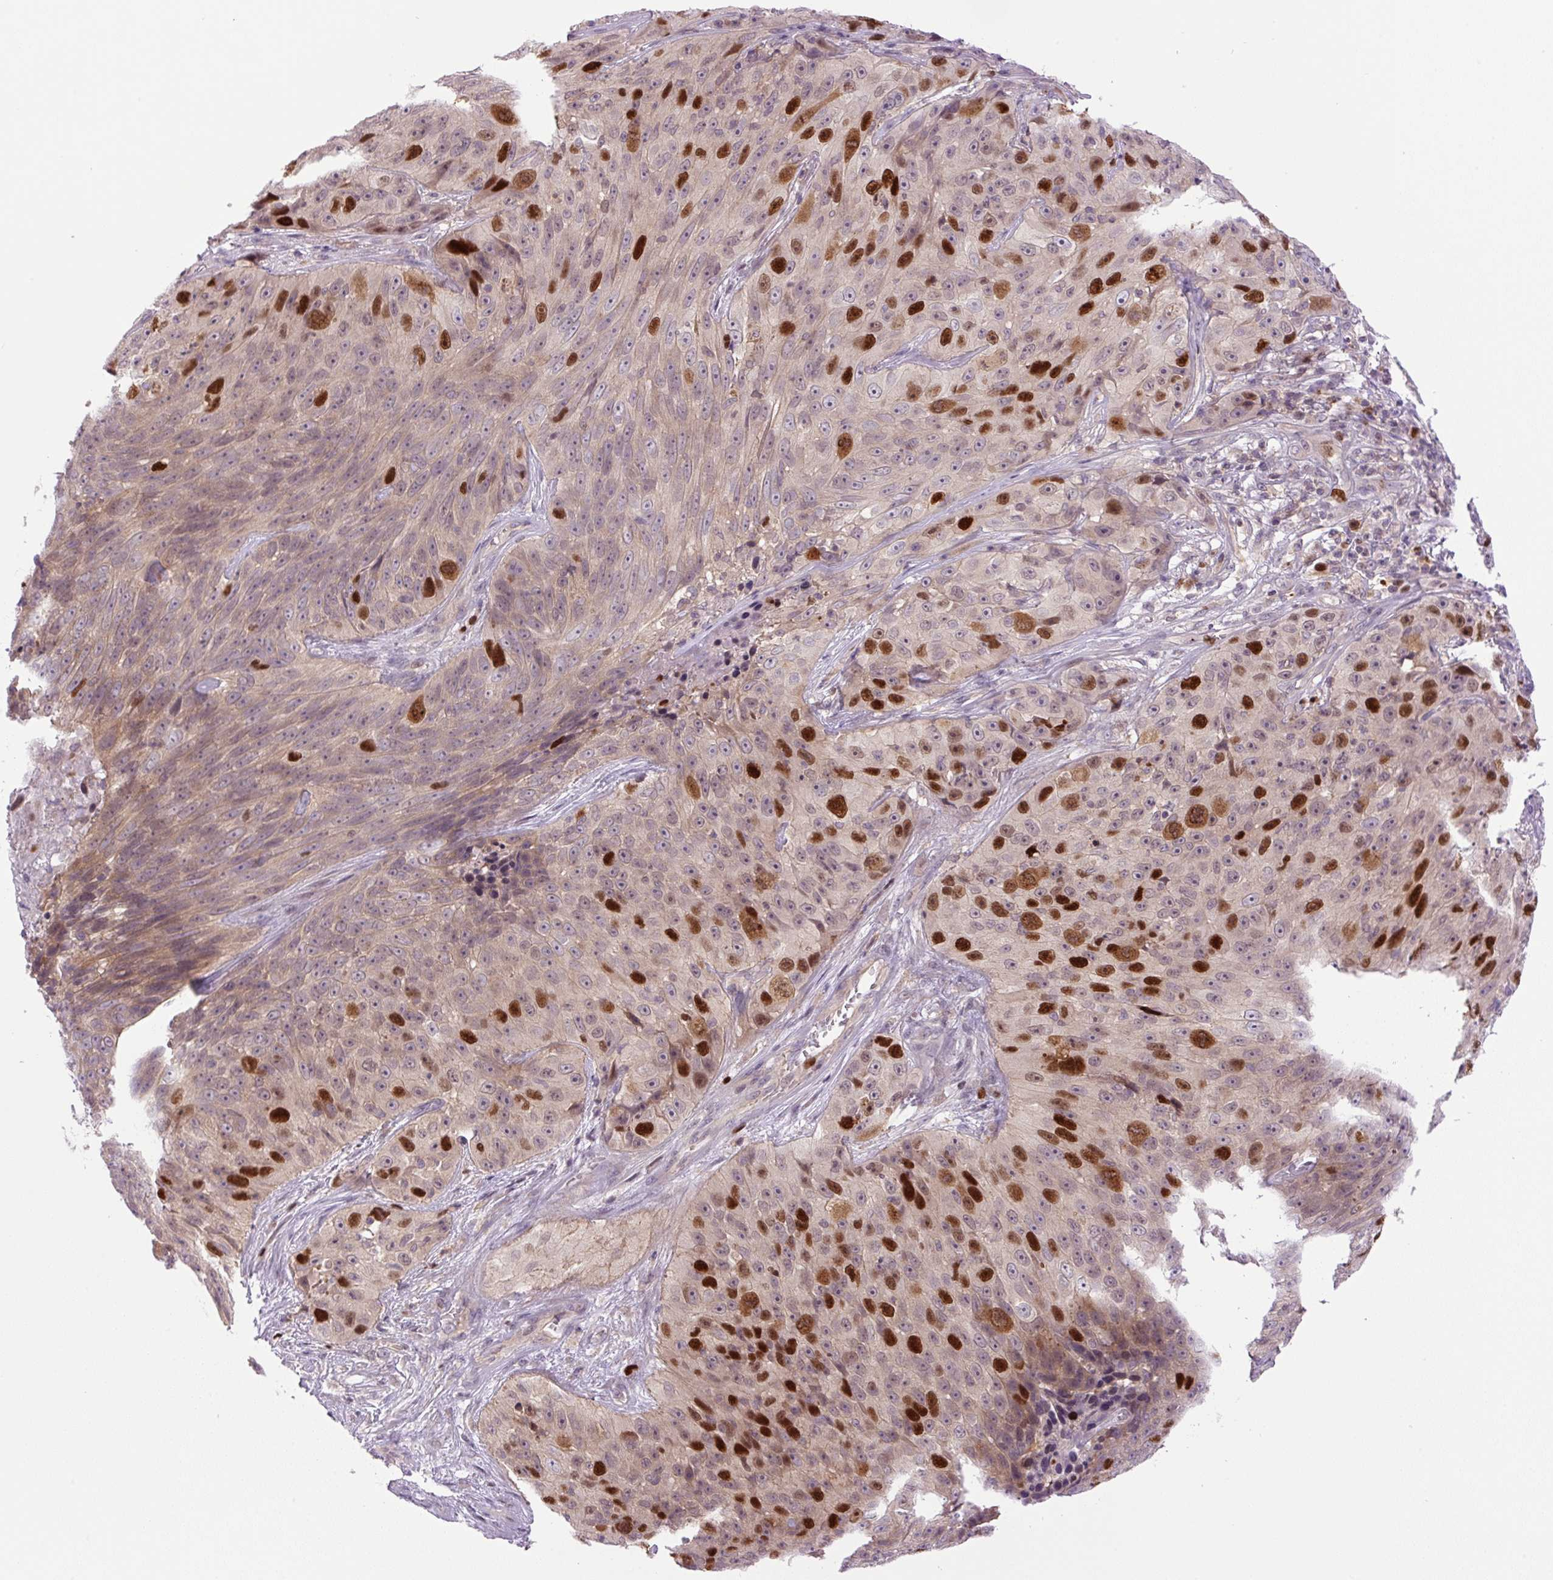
{"staining": {"intensity": "strong", "quantity": "25%-75%", "location": "nuclear"}, "tissue": "skin cancer", "cell_type": "Tumor cells", "image_type": "cancer", "snomed": [{"axis": "morphology", "description": "Squamous cell carcinoma, NOS"}, {"axis": "topography", "description": "Skin"}], "caption": "Immunohistochemical staining of skin squamous cell carcinoma shows high levels of strong nuclear protein expression in about 25%-75% of tumor cells. The protein is shown in brown color, while the nuclei are stained blue.", "gene": "KIFC1", "patient": {"sex": "female", "age": 87}}